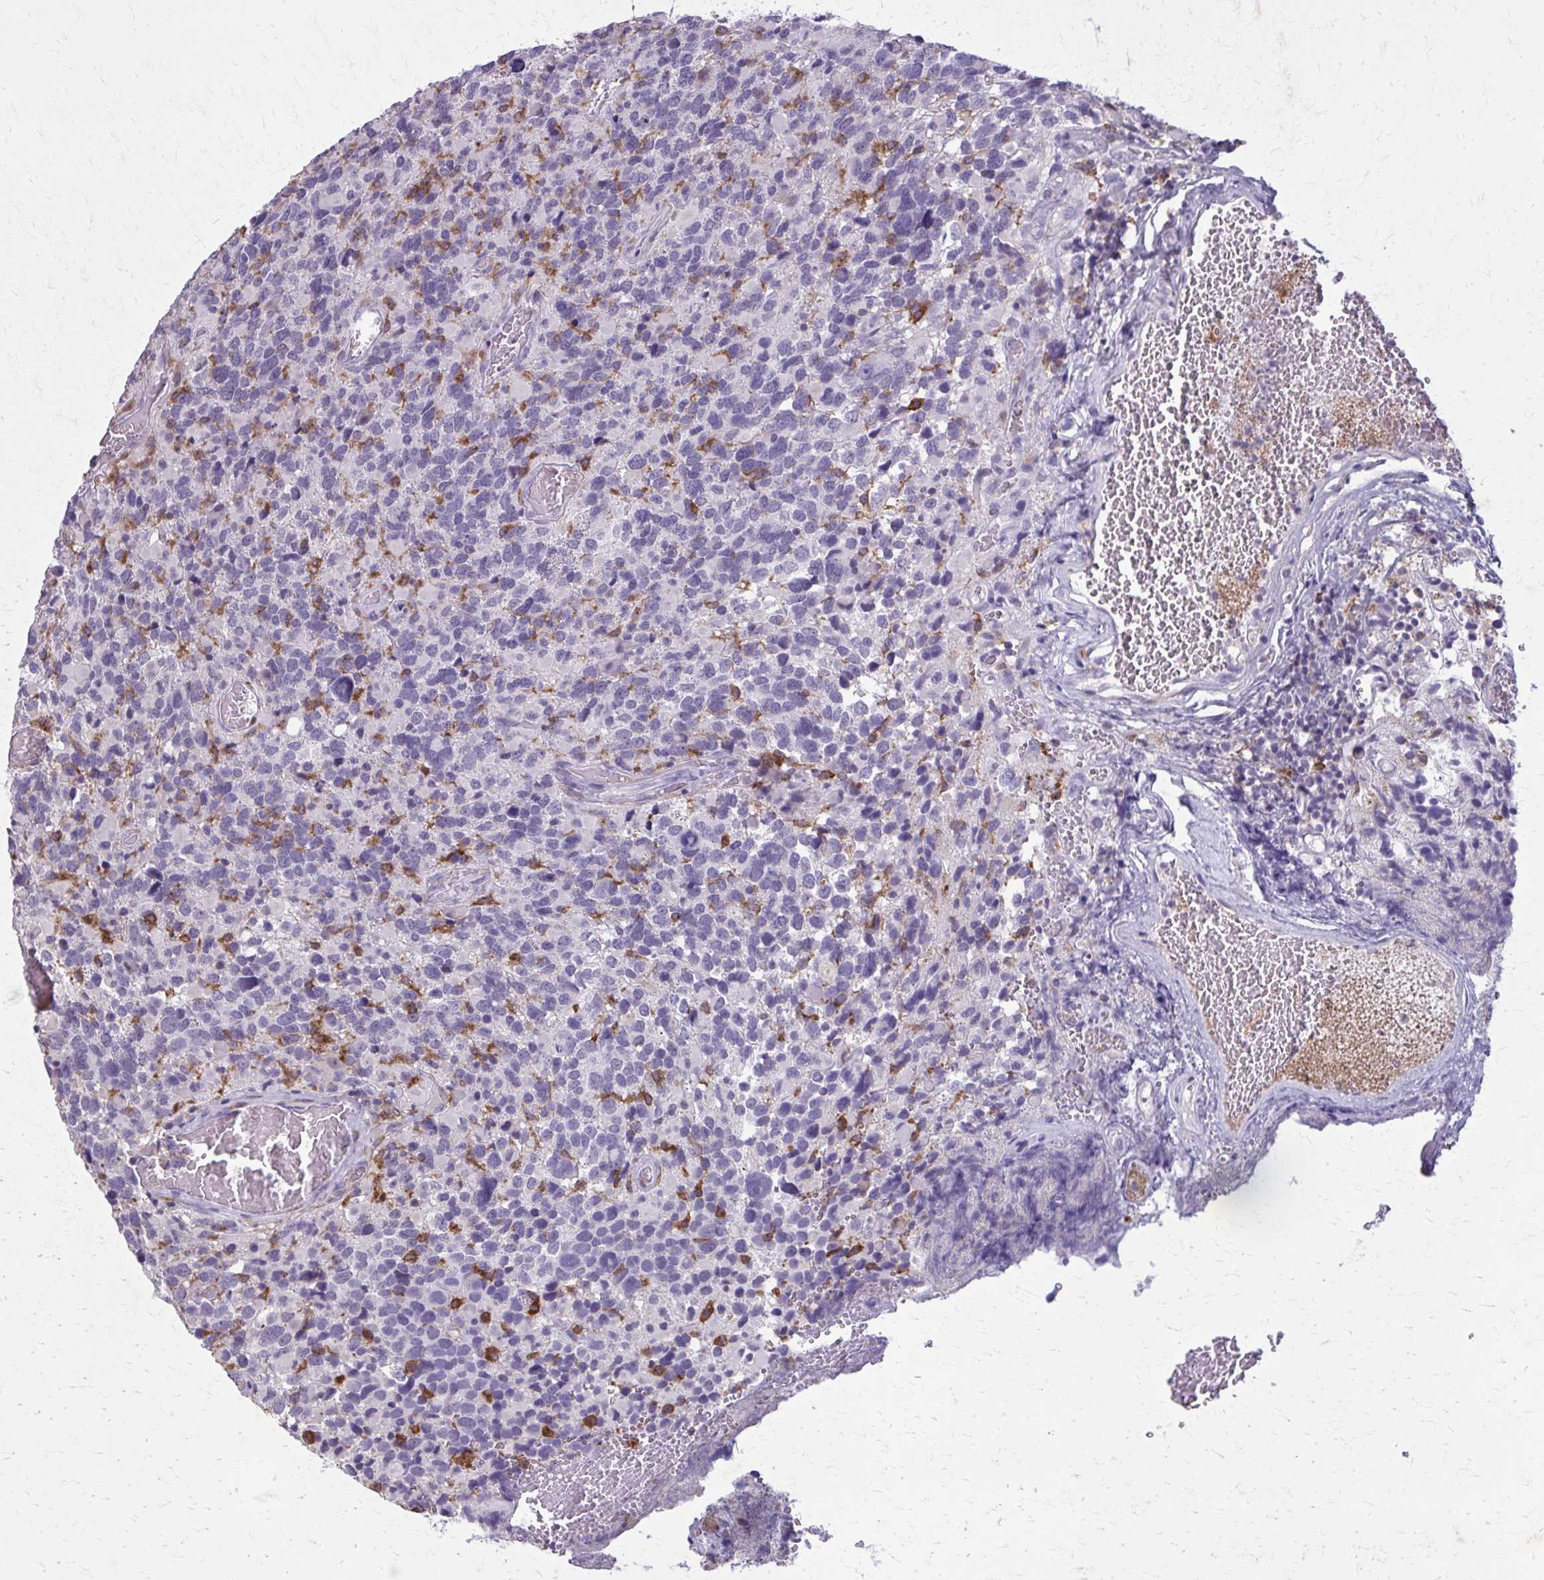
{"staining": {"intensity": "negative", "quantity": "none", "location": "none"}, "tissue": "glioma", "cell_type": "Tumor cells", "image_type": "cancer", "snomed": [{"axis": "morphology", "description": "Glioma, malignant, High grade"}, {"axis": "topography", "description": "Brain"}], "caption": "This is a photomicrograph of immunohistochemistry staining of glioma, which shows no expression in tumor cells. (Stains: DAB IHC with hematoxylin counter stain, Microscopy: brightfield microscopy at high magnification).", "gene": "CARD9", "patient": {"sex": "female", "age": 40}}